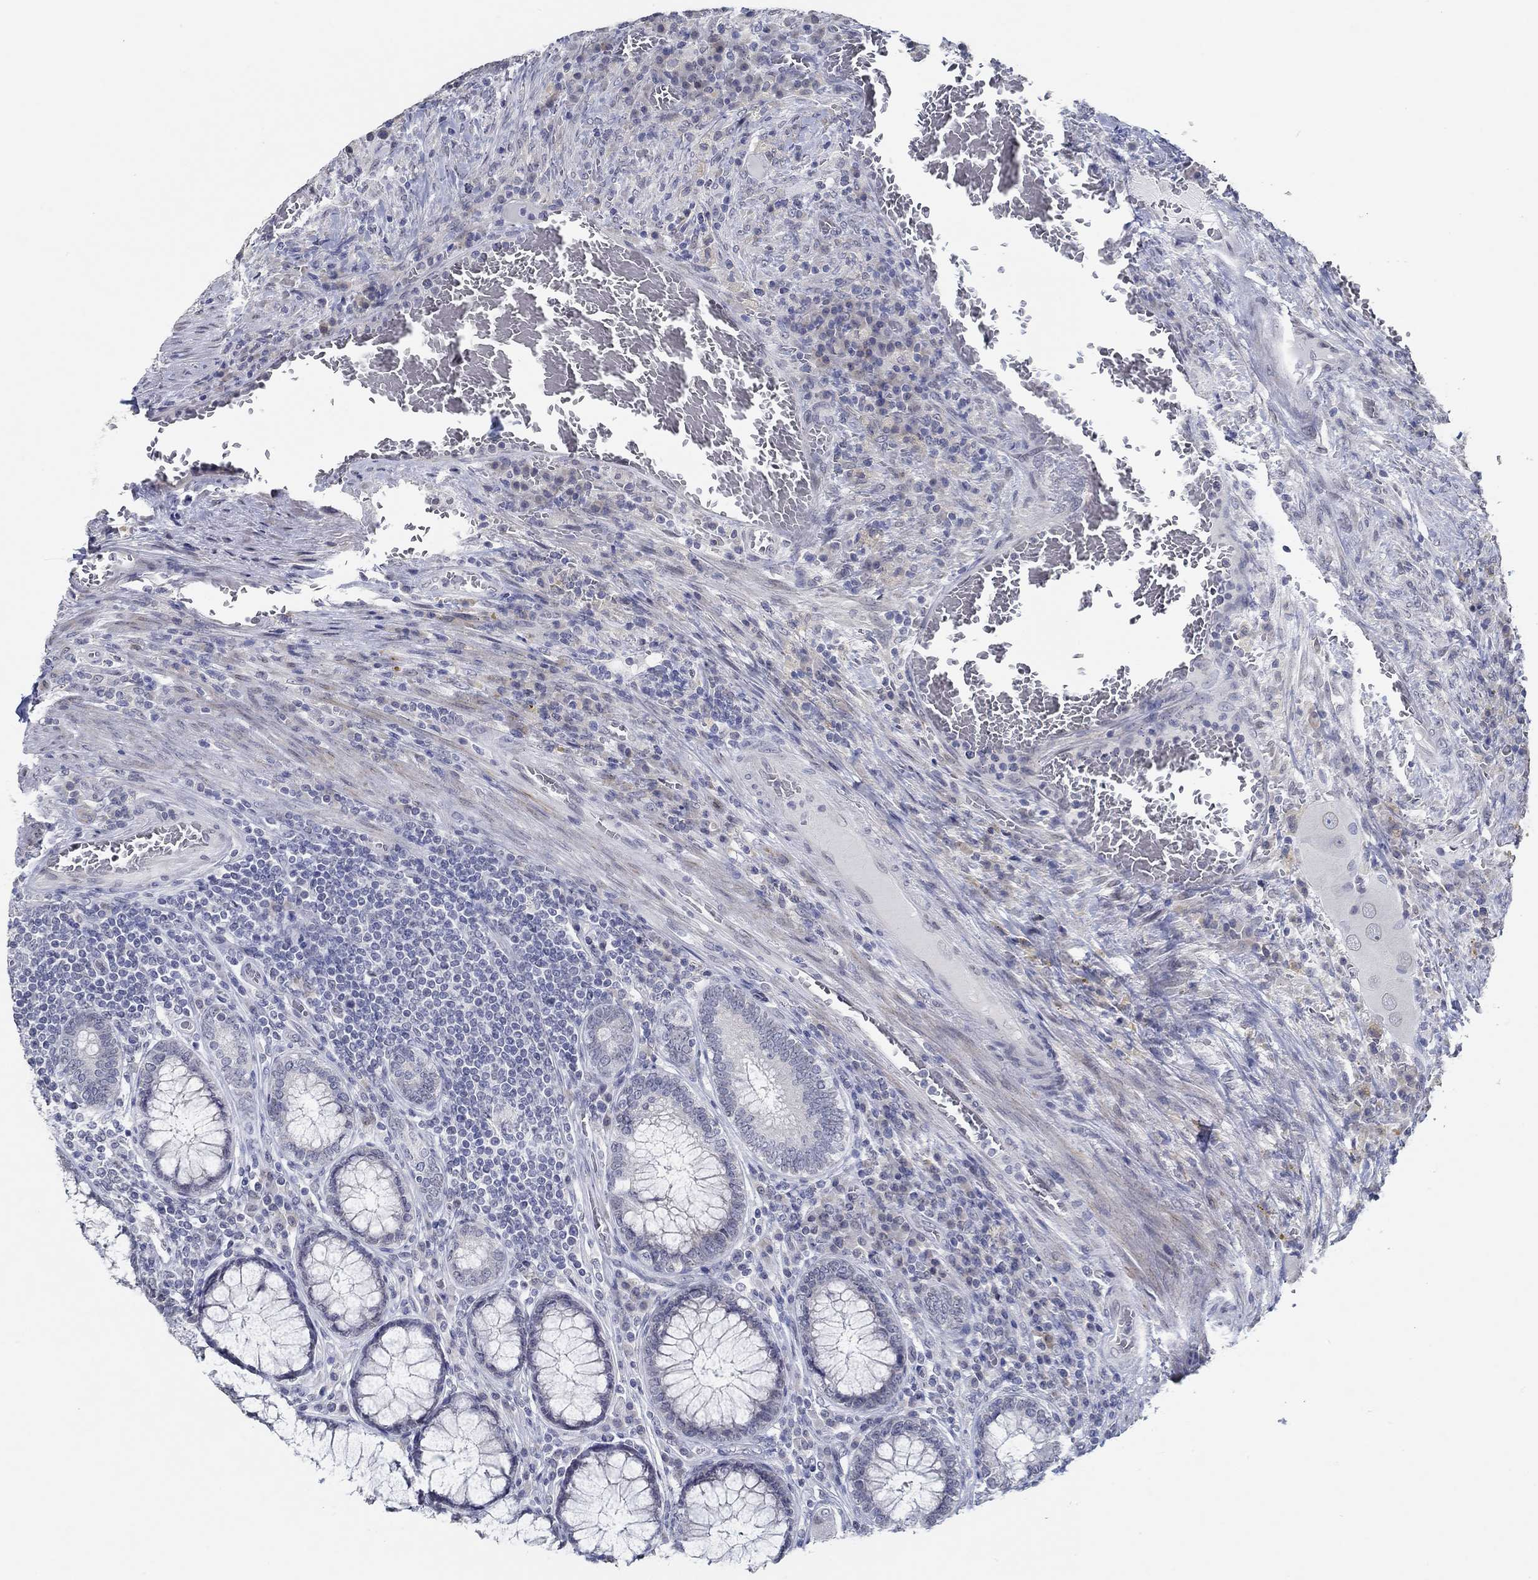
{"staining": {"intensity": "negative", "quantity": "none", "location": "none"}, "tissue": "colorectal cancer", "cell_type": "Tumor cells", "image_type": "cancer", "snomed": [{"axis": "morphology", "description": "Adenocarcinoma, NOS"}, {"axis": "topography", "description": "Colon"}], "caption": "The histopathology image shows no staining of tumor cells in colorectal cancer (adenocarcinoma).", "gene": "NUP155", "patient": {"sex": "female", "age": 86}}